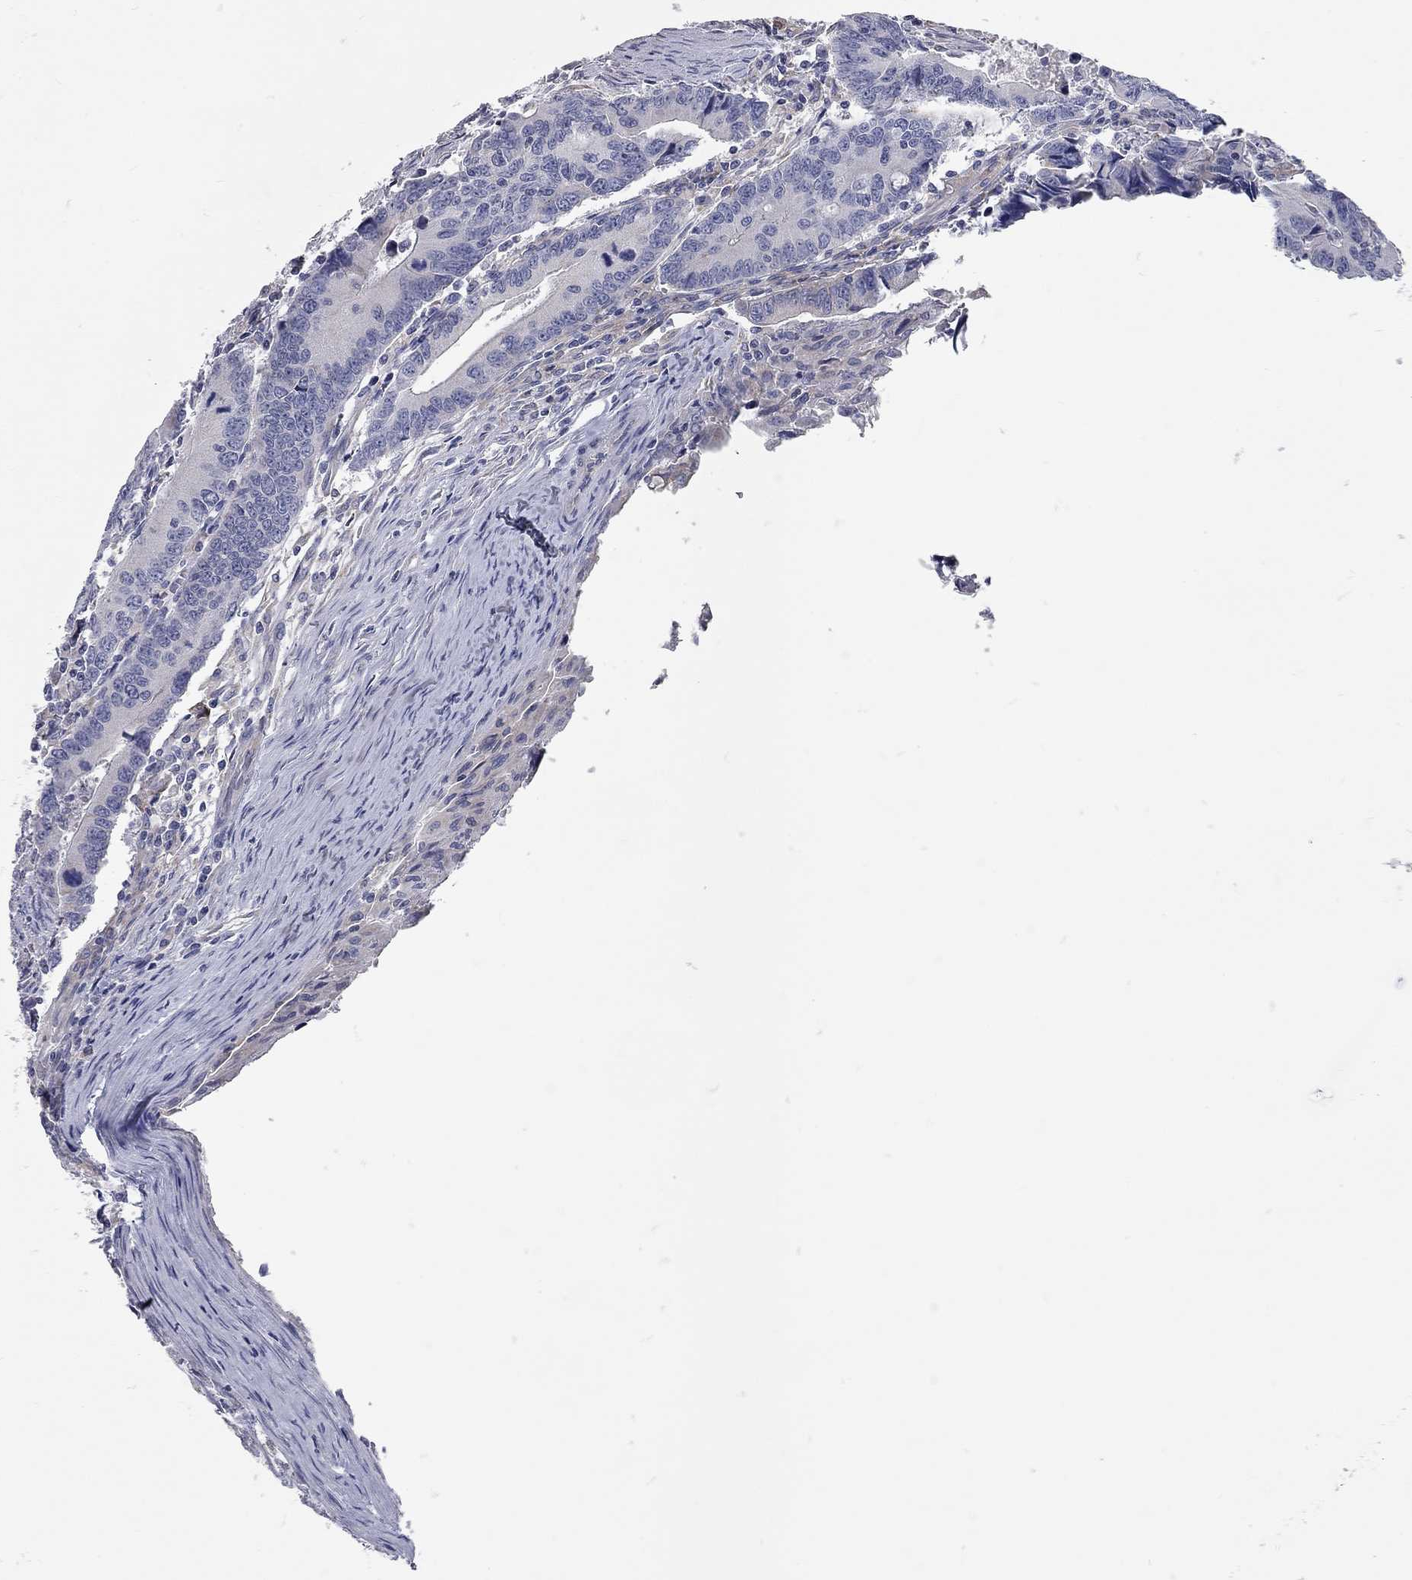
{"staining": {"intensity": "negative", "quantity": "none", "location": "none"}, "tissue": "colorectal cancer", "cell_type": "Tumor cells", "image_type": "cancer", "snomed": [{"axis": "morphology", "description": "Adenocarcinoma, NOS"}, {"axis": "topography", "description": "Rectum"}], "caption": "Human colorectal cancer (adenocarcinoma) stained for a protein using immunohistochemistry (IHC) demonstrates no staining in tumor cells.", "gene": "XAGE2", "patient": {"sex": "male", "age": 67}}